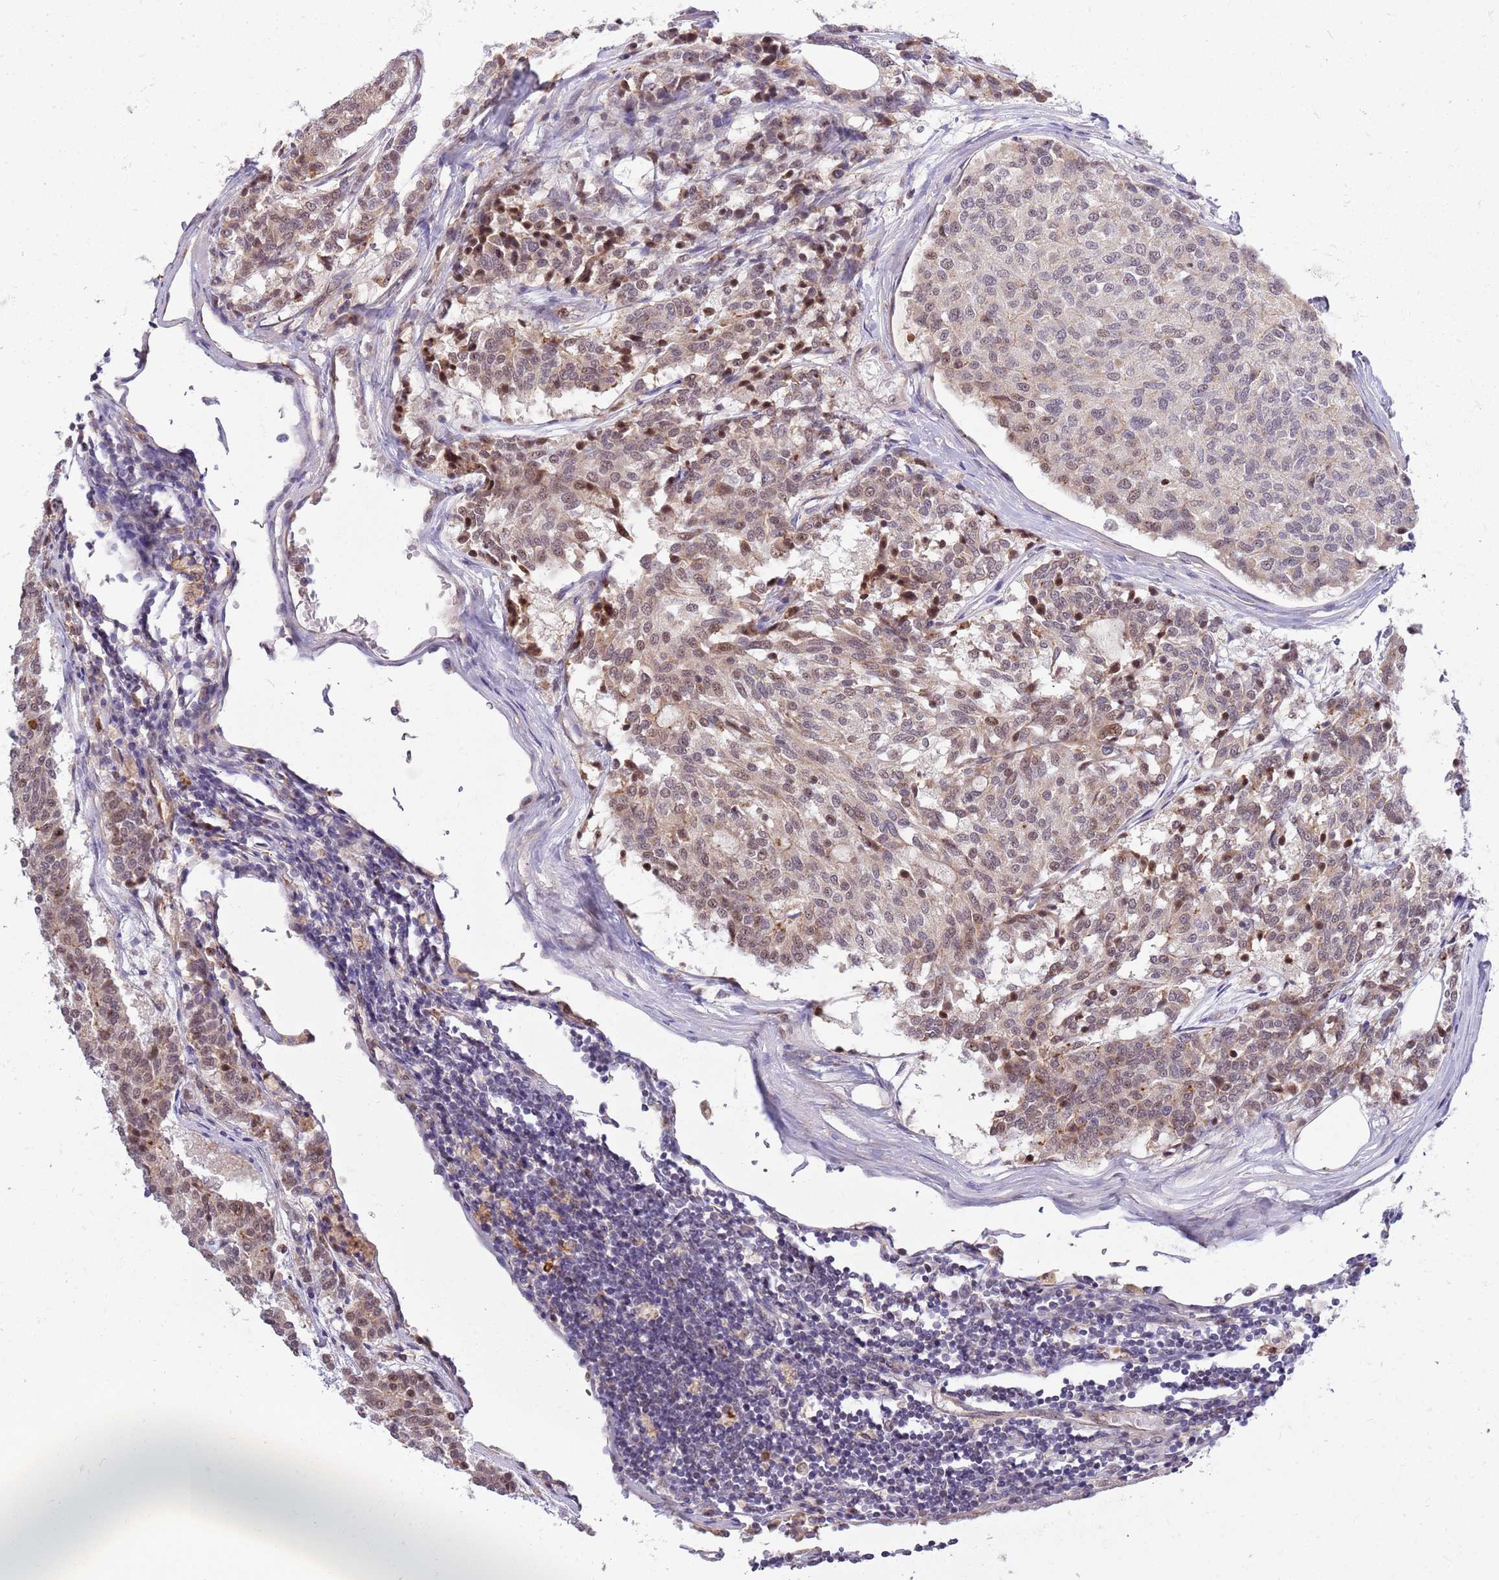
{"staining": {"intensity": "moderate", "quantity": "25%-75%", "location": "nuclear"}, "tissue": "carcinoid", "cell_type": "Tumor cells", "image_type": "cancer", "snomed": [{"axis": "morphology", "description": "Carcinoid, malignant, NOS"}, {"axis": "topography", "description": "Pancreas"}], "caption": "Tumor cells reveal medium levels of moderate nuclear staining in approximately 25%-75% of cells in human carcinoid (malignant). (DAB IHC, brown staining for protein, blue staining for nuclei).", "gene": "CCNJL", "patient": {"sex": "female", "age": 54}}